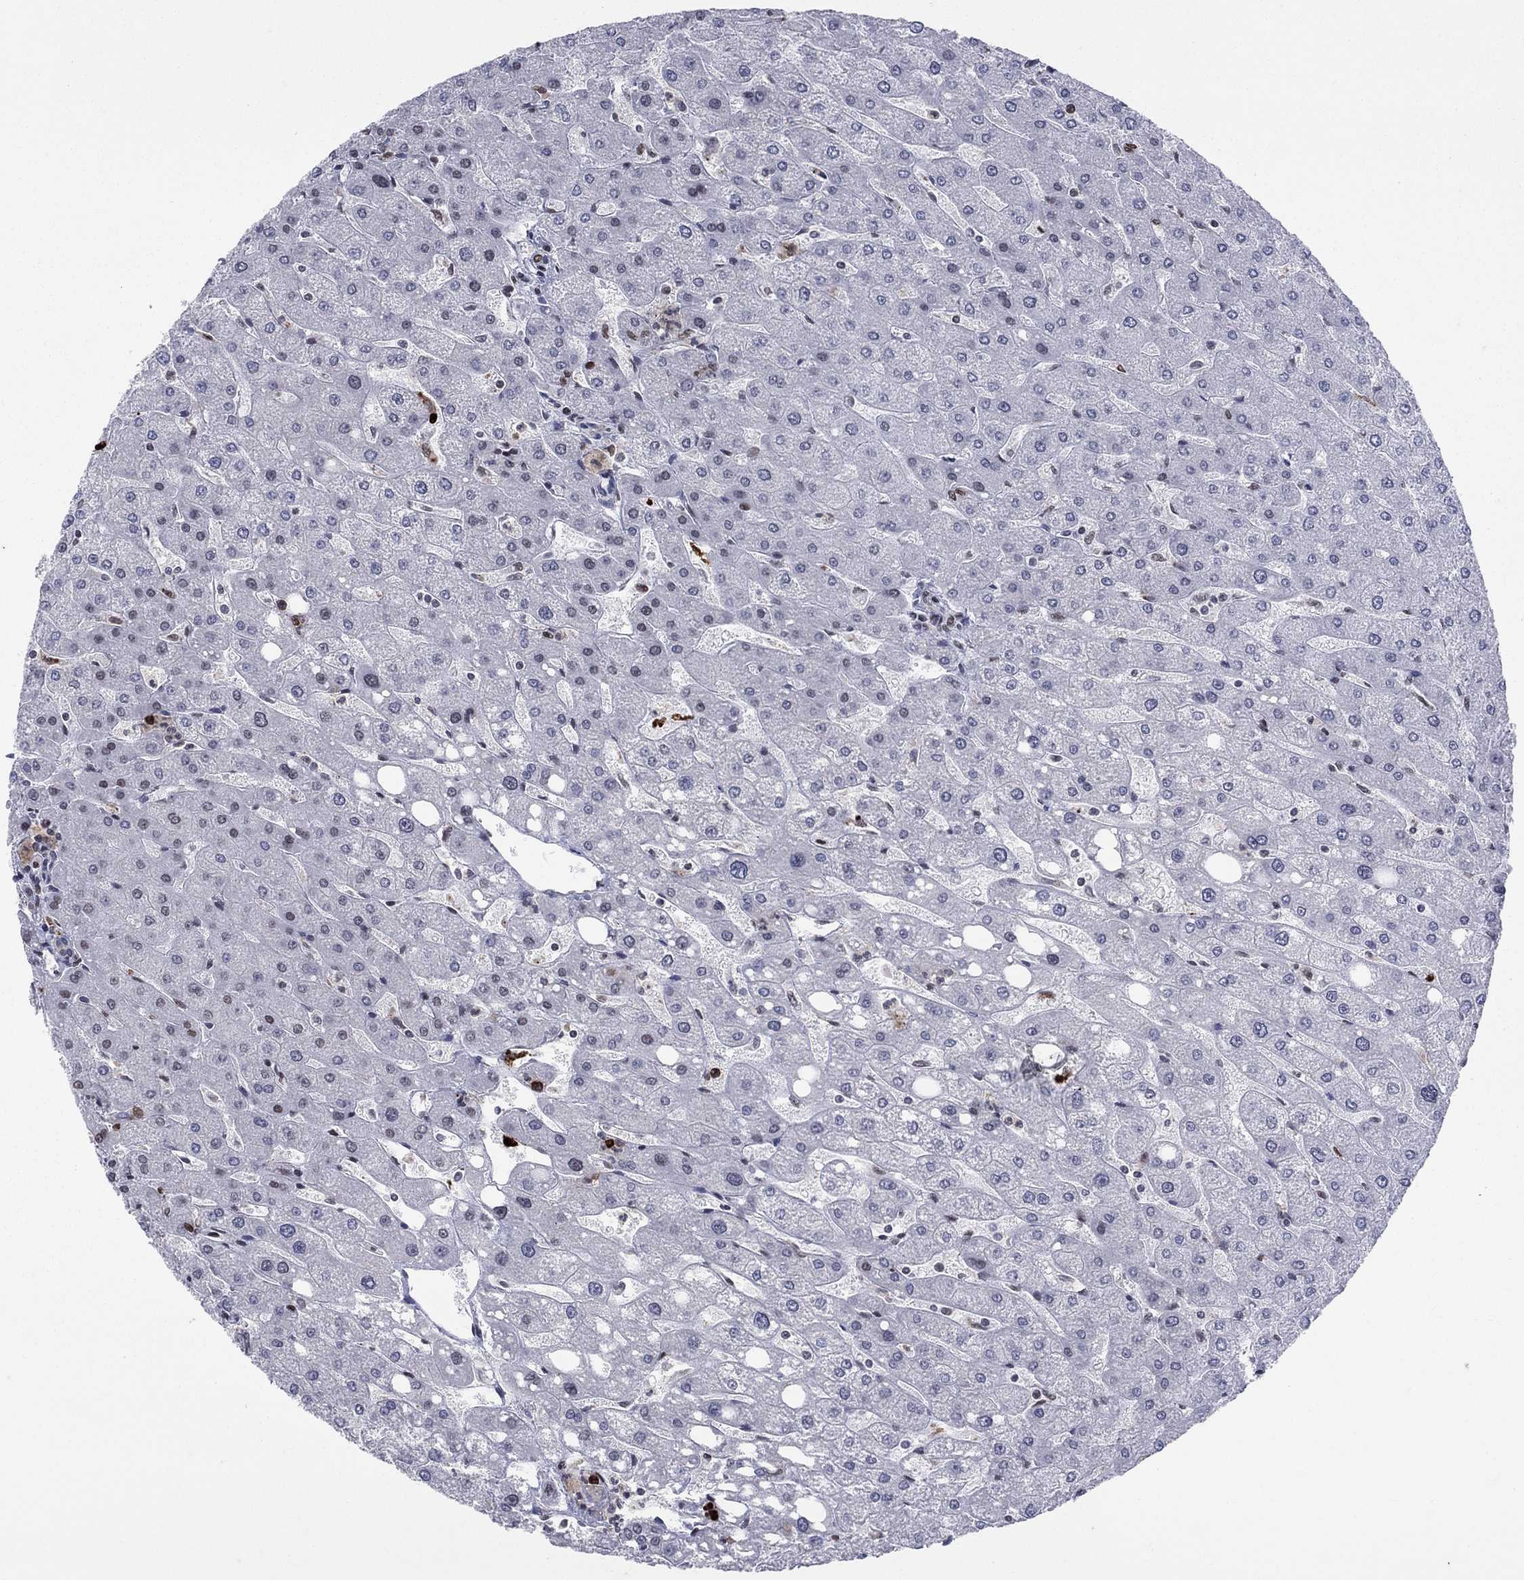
{"staining": {"intensity": "negative", "quantity": "none", "location": "none"}, "tissue": "liver", "cell_type": "Cholangiocytes", "image_type": "normal", "snomed": [{"axis": "morphology", "description": "Normal tissue, NOS"}, {"axis": "topography", "description": "Liver"}], "caption": "This is an IHC image of normal liver. There is no expression in cholangiocytes.", "gene": "ZNHIT3", "patient": {"sex": "male", "age": 67}}